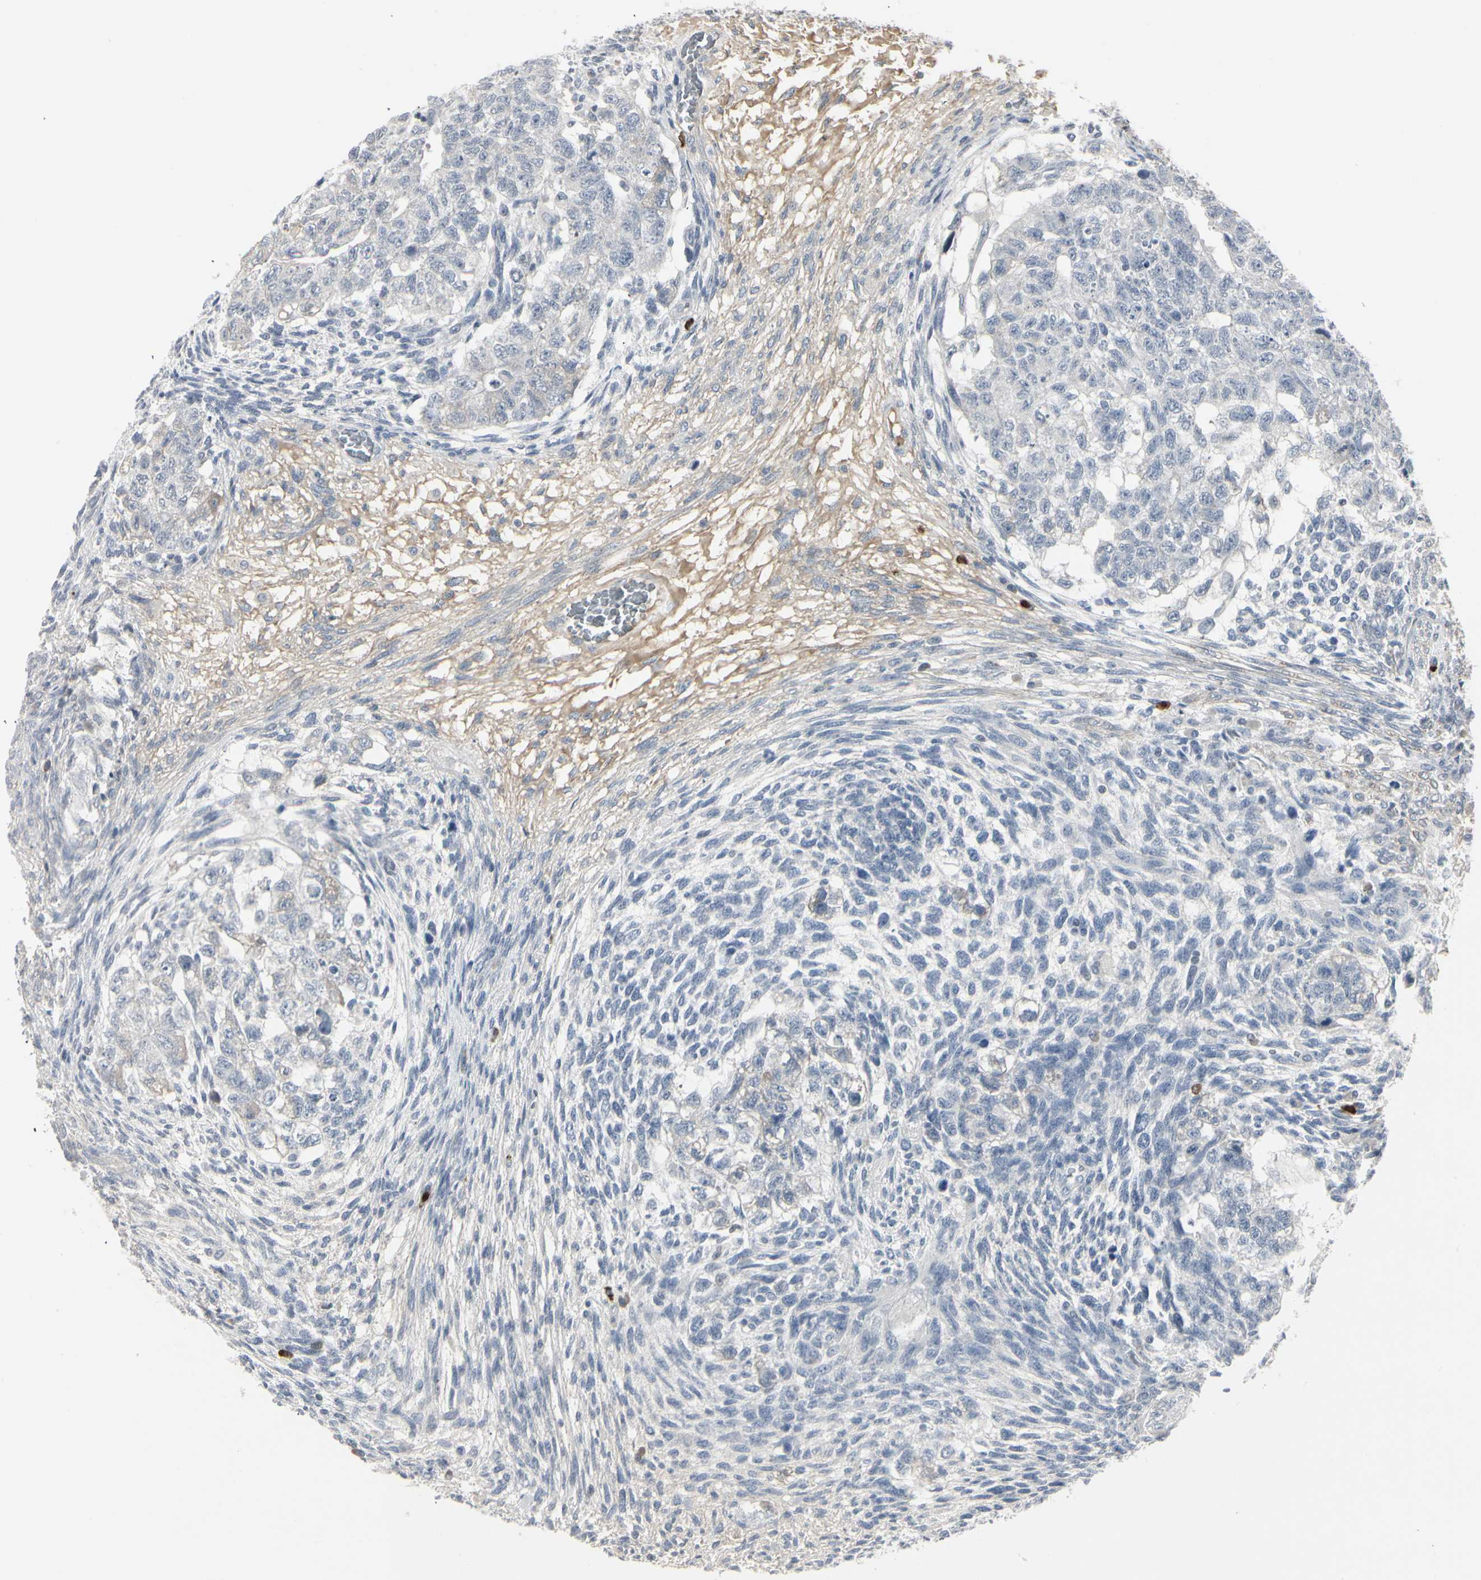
{"staining": {"intensity": "negative", "quantity": "none", "location": "none"}, "tissue": "testis cancer", "cell_type": "Tumor cells", "image_type": "cancer", "snomed": [{"axis": "morphology", "description": "Normal tissue, NOS"}, {"axis": "morphology", "description": "Carcinoma, Embryonal, NOS"}, {"axis": "topography", "description": "Testis"}], "caption": "An immunohistochemistry image of testis cancer is shown. There is no staining in tumor cells of testis cancer.", "gene": "DMPK", "patient": {"sex": "male", "age": 36}}